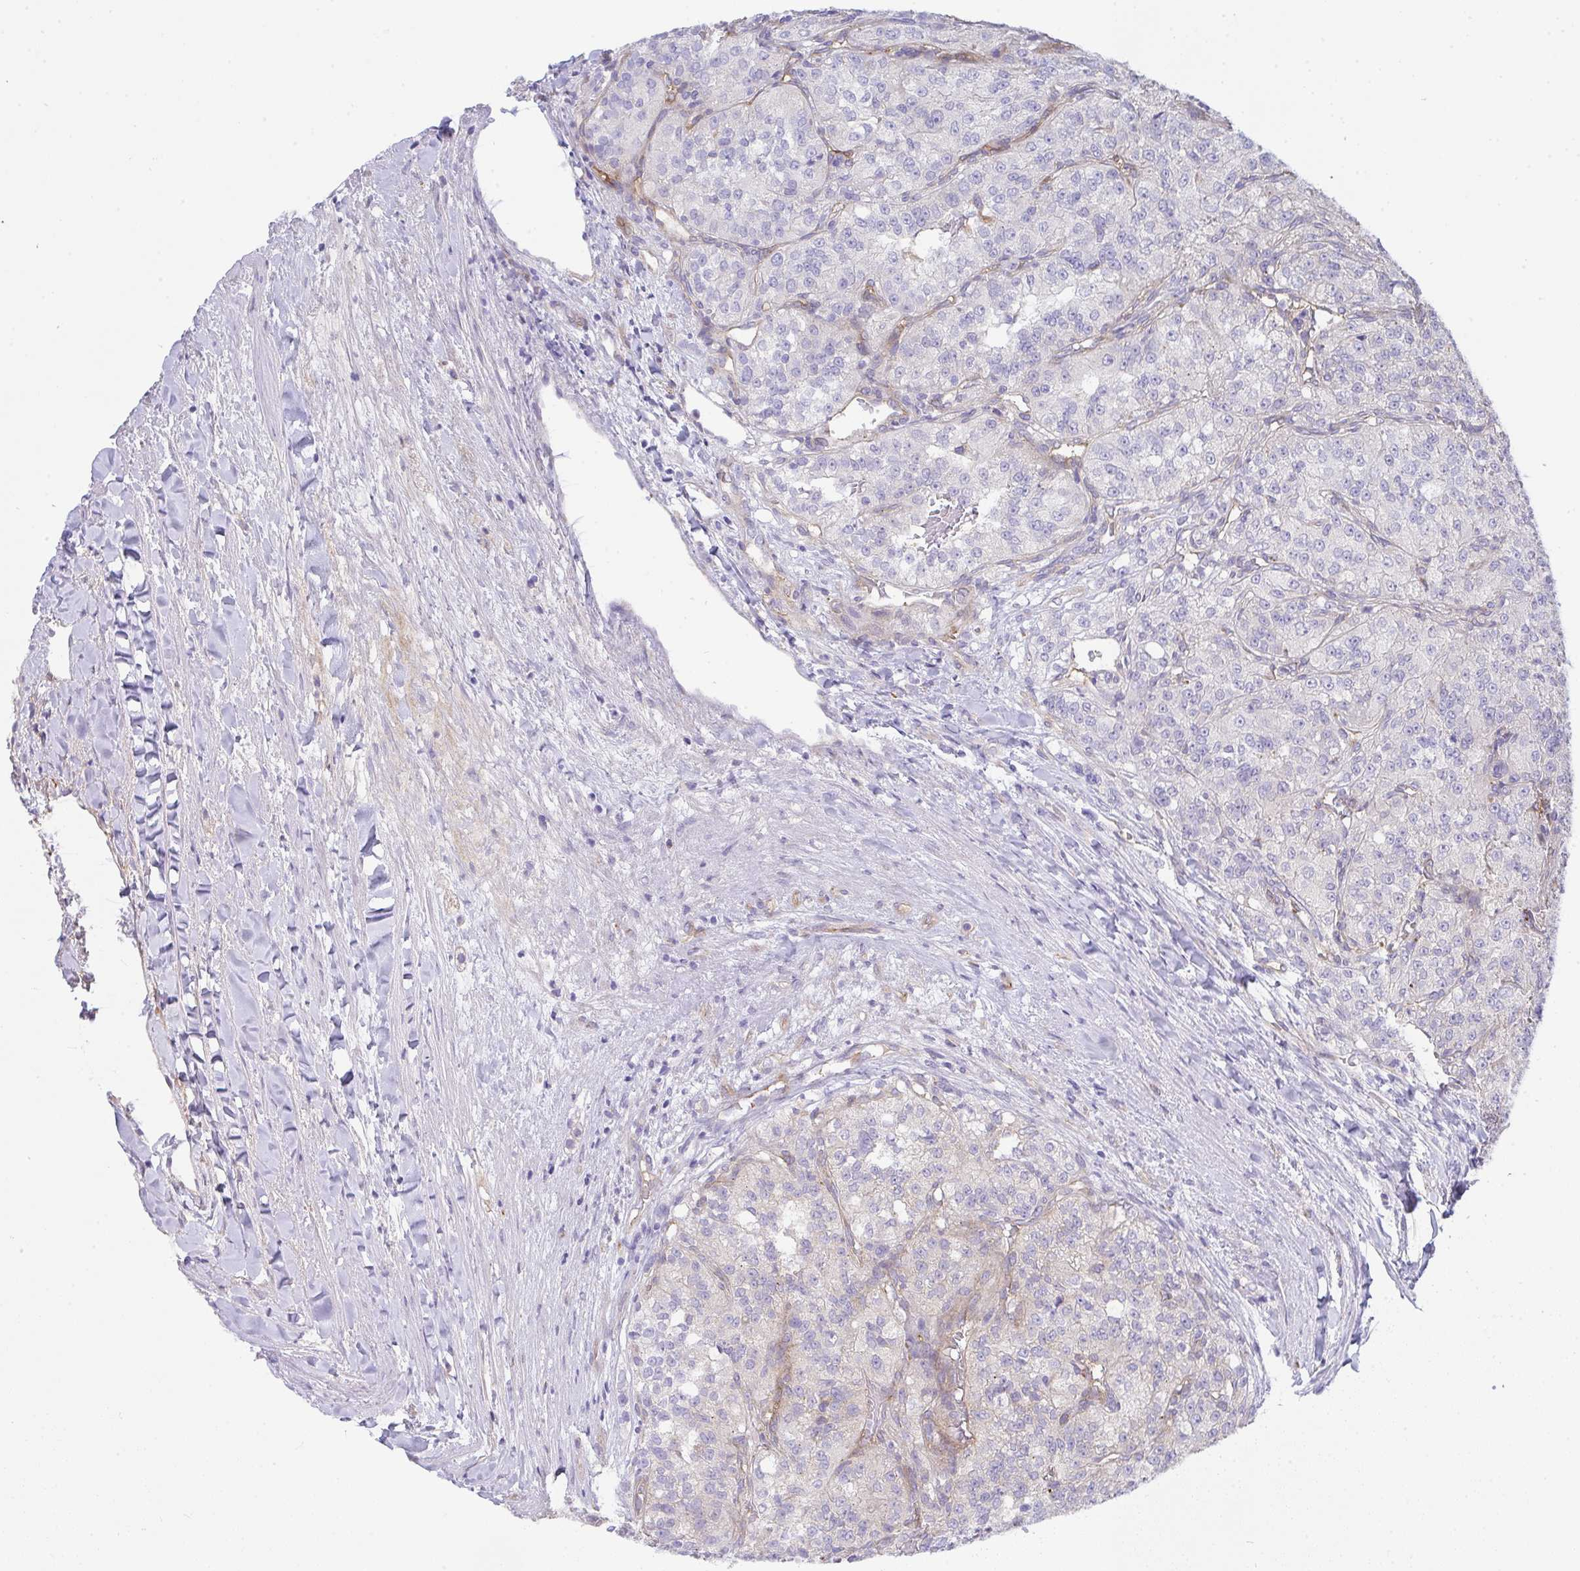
{"staining": {"intensity": "negative", "quantity": "none", "location": "none"}, "tissue": "renal cancer", "cell_type": "Tumor cells", "image_type": "cancer", "snomed": [{"axis": "morphology", "description": "Adenocarcinoma, NOS"}, {"axis": "topography", "description": "Kidney"}], "caption": "The micrograph demonstrates no staining of tumor cells in renal cancer.", "gene": "GAB1", "patient": {"sex": "female", "age": 63}}